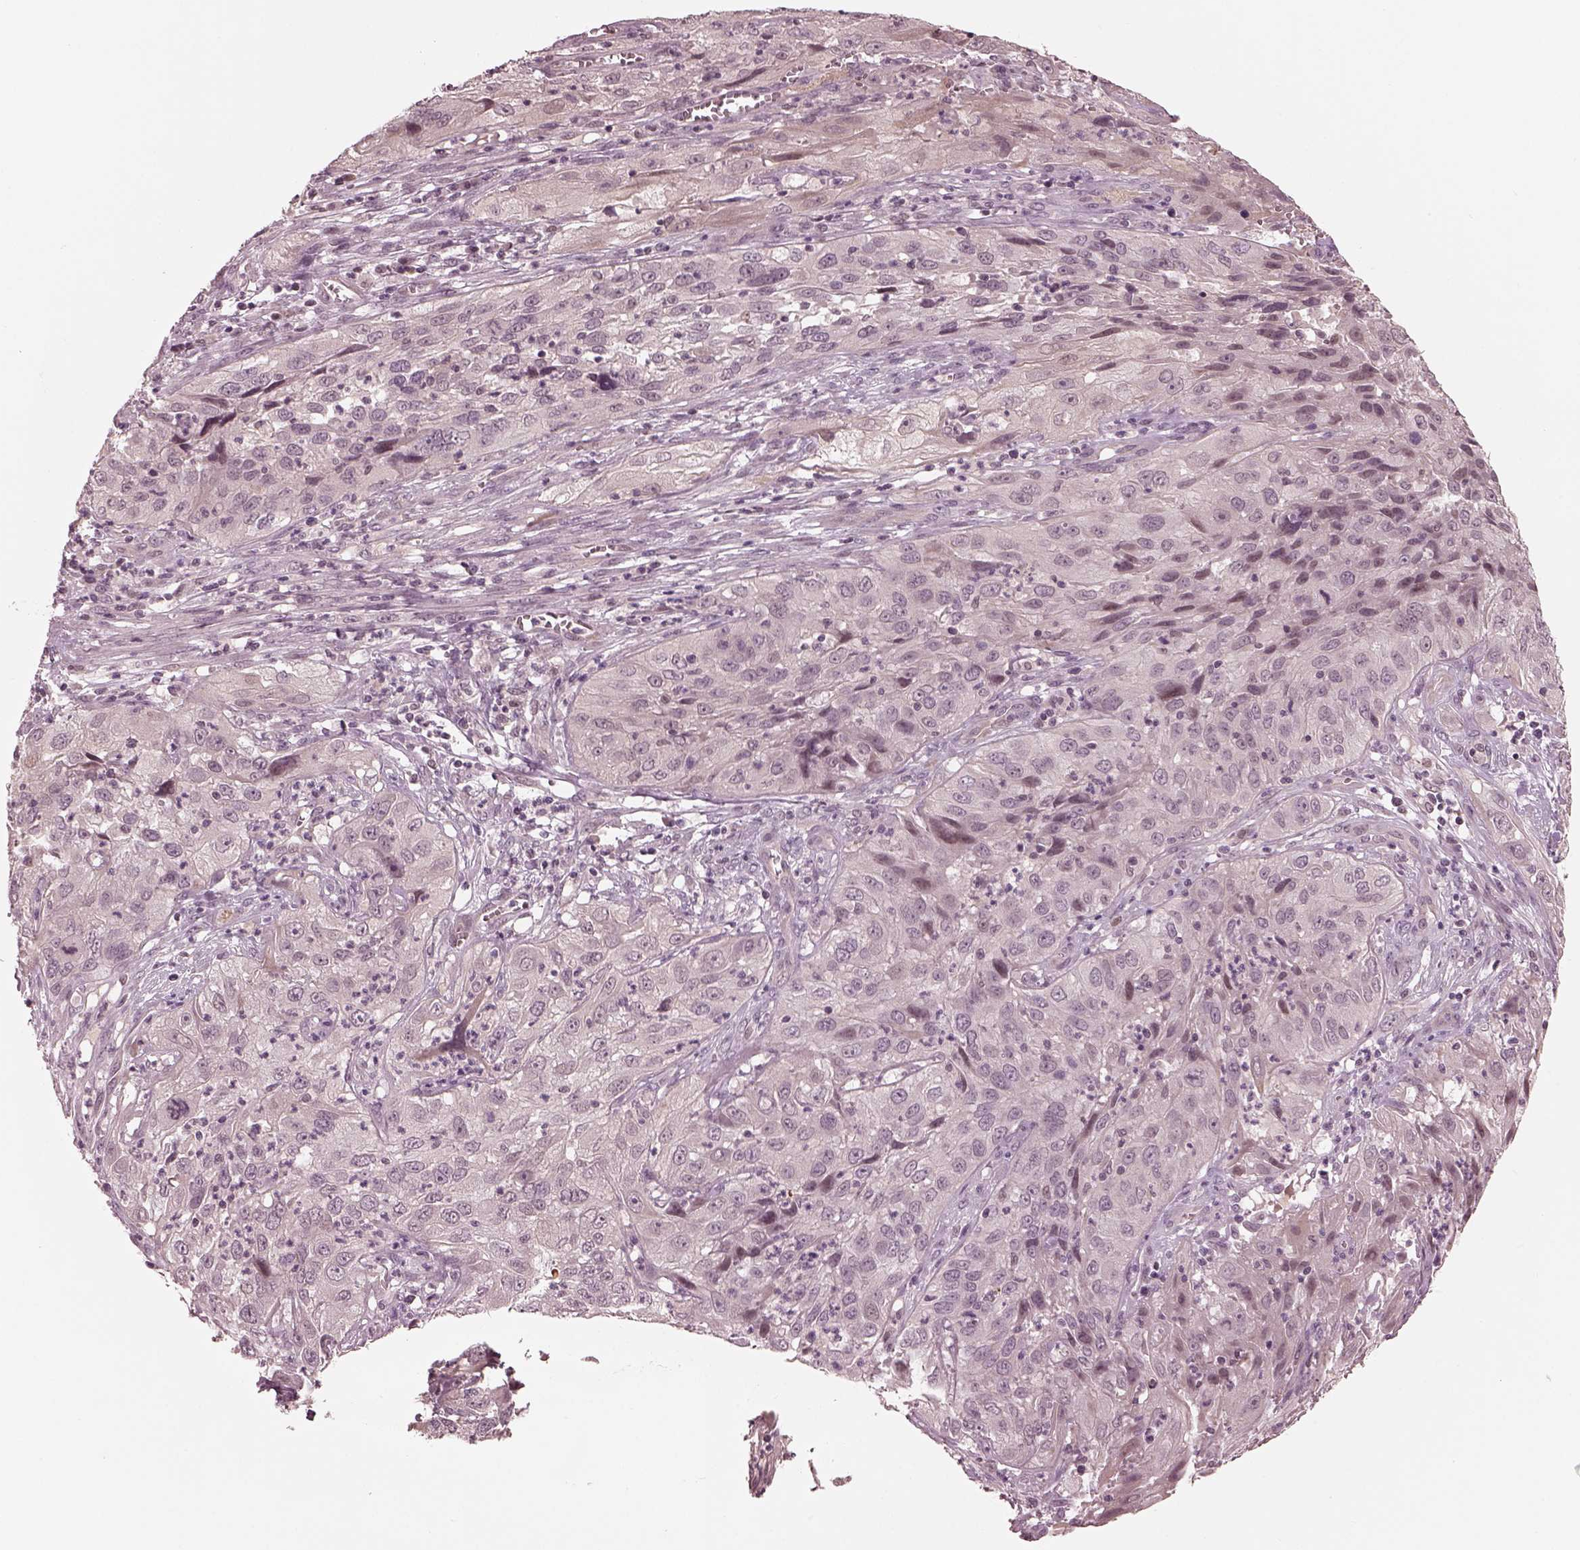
{"staining": {"intensity": "negative", "quantity": "none", "location": "none"}, "tissue": "cervical cancer", "cell_type": "Tumor cells", "image_type": "cancer", "snomed": [{"axis": "morphology", "description": "Squamous cell carcinoma, NOS"}, {"axis": "topography", "description": "Cervix"}], "caption": "DAB immunohistochemical staining of cervical cancer exhibits no significant staining in tumor cells.", "gene": "IQCG", "patient": {"sex": "female", "age": 32}}